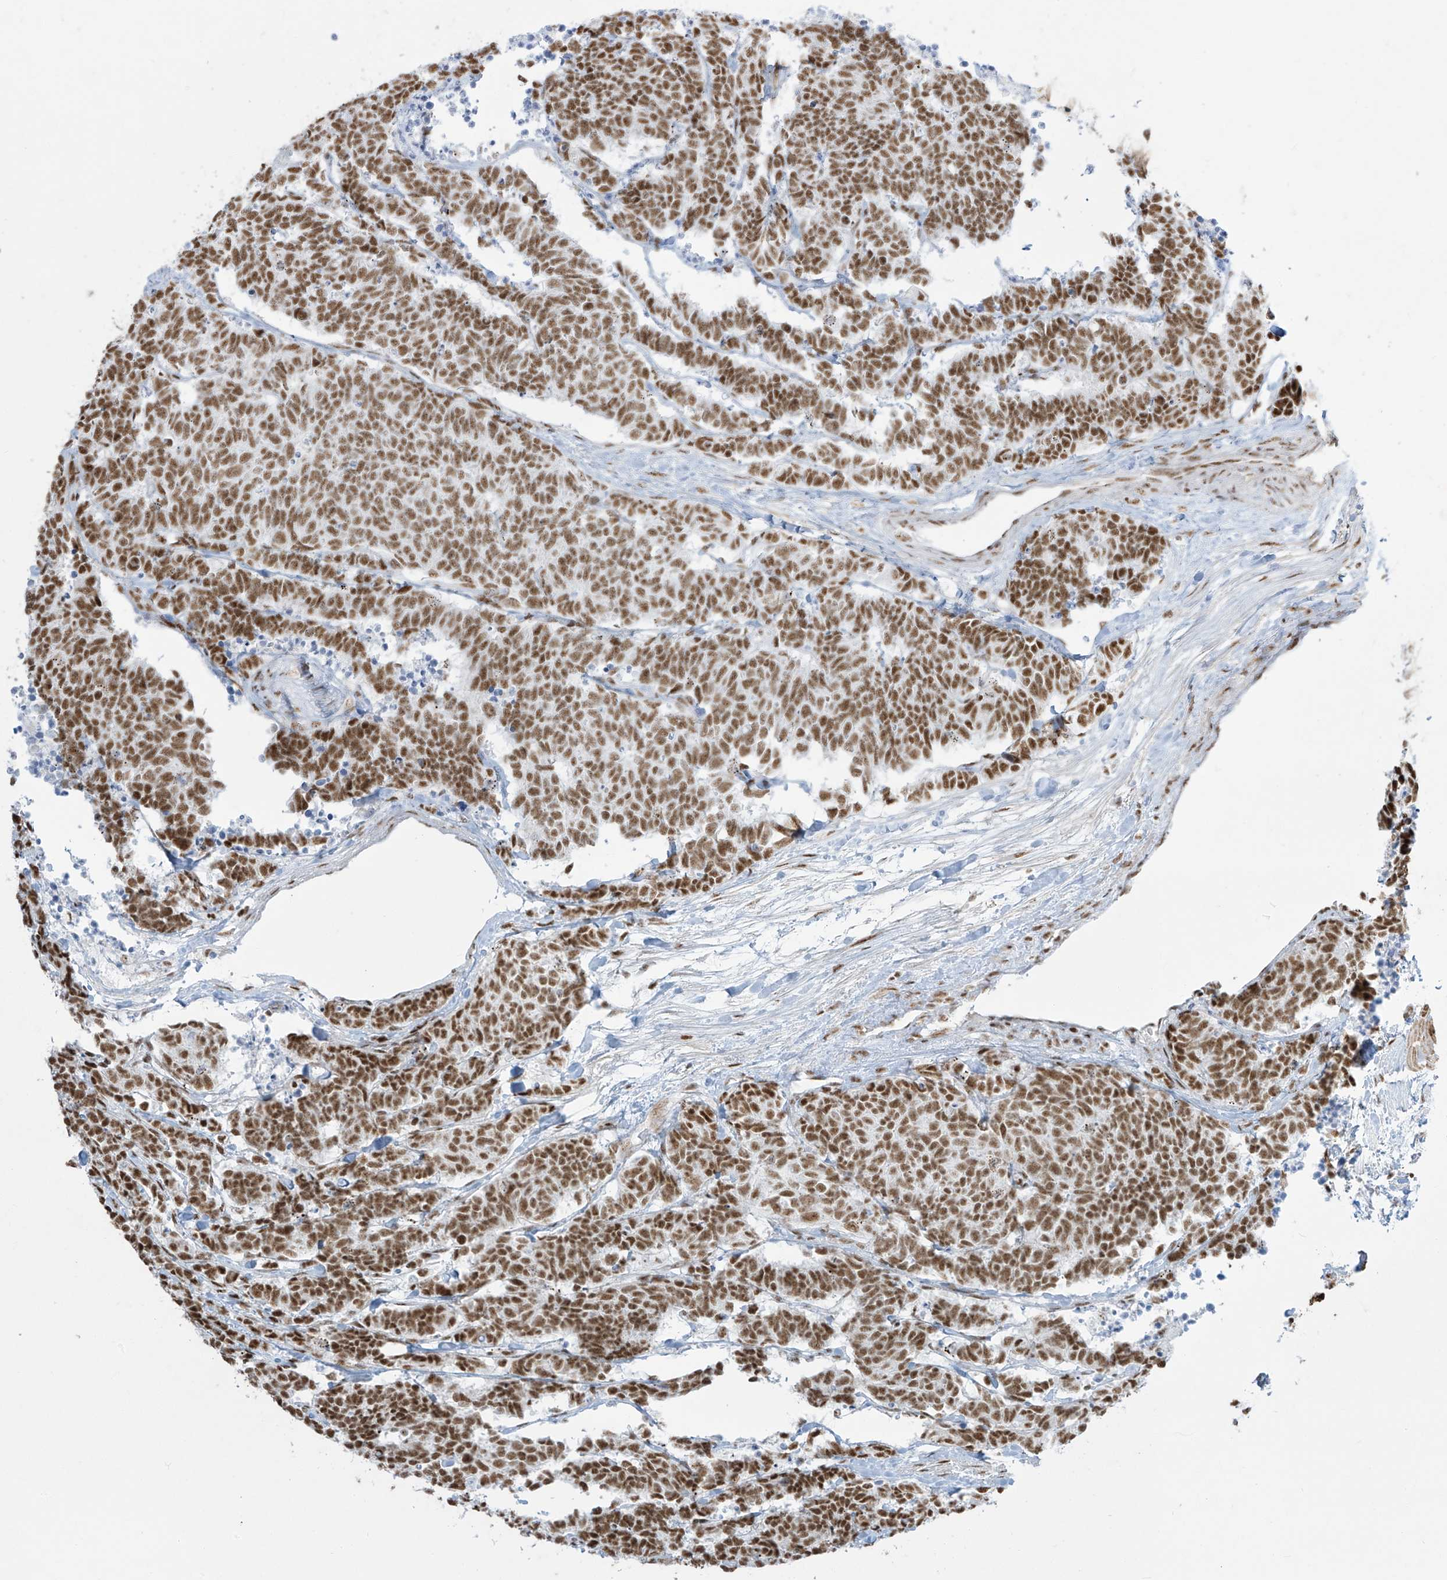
{"staining": {"intensity": "moderate", "quantity": ">75%", "location": "nuclear"}, "tissue": "carcinoid", "cell_type": "Tumor cells", "image_type": "cancer", "snomed": [{"axis": "morphology", "description": "Carcinoma, NOS"}, {"axis": "morphology", "description": "Carcinoid, malignant, NOS"}, {"axis": "topography", "description": "Urinary bladder"}], "caption": "Immunohistochemical staining of human malignant carcinoid shows moderate nuclear protein positivity in about >75% of tumor cells.", "gene": "MS4A6A", "patient": {"sex": "male", "age": 57}}